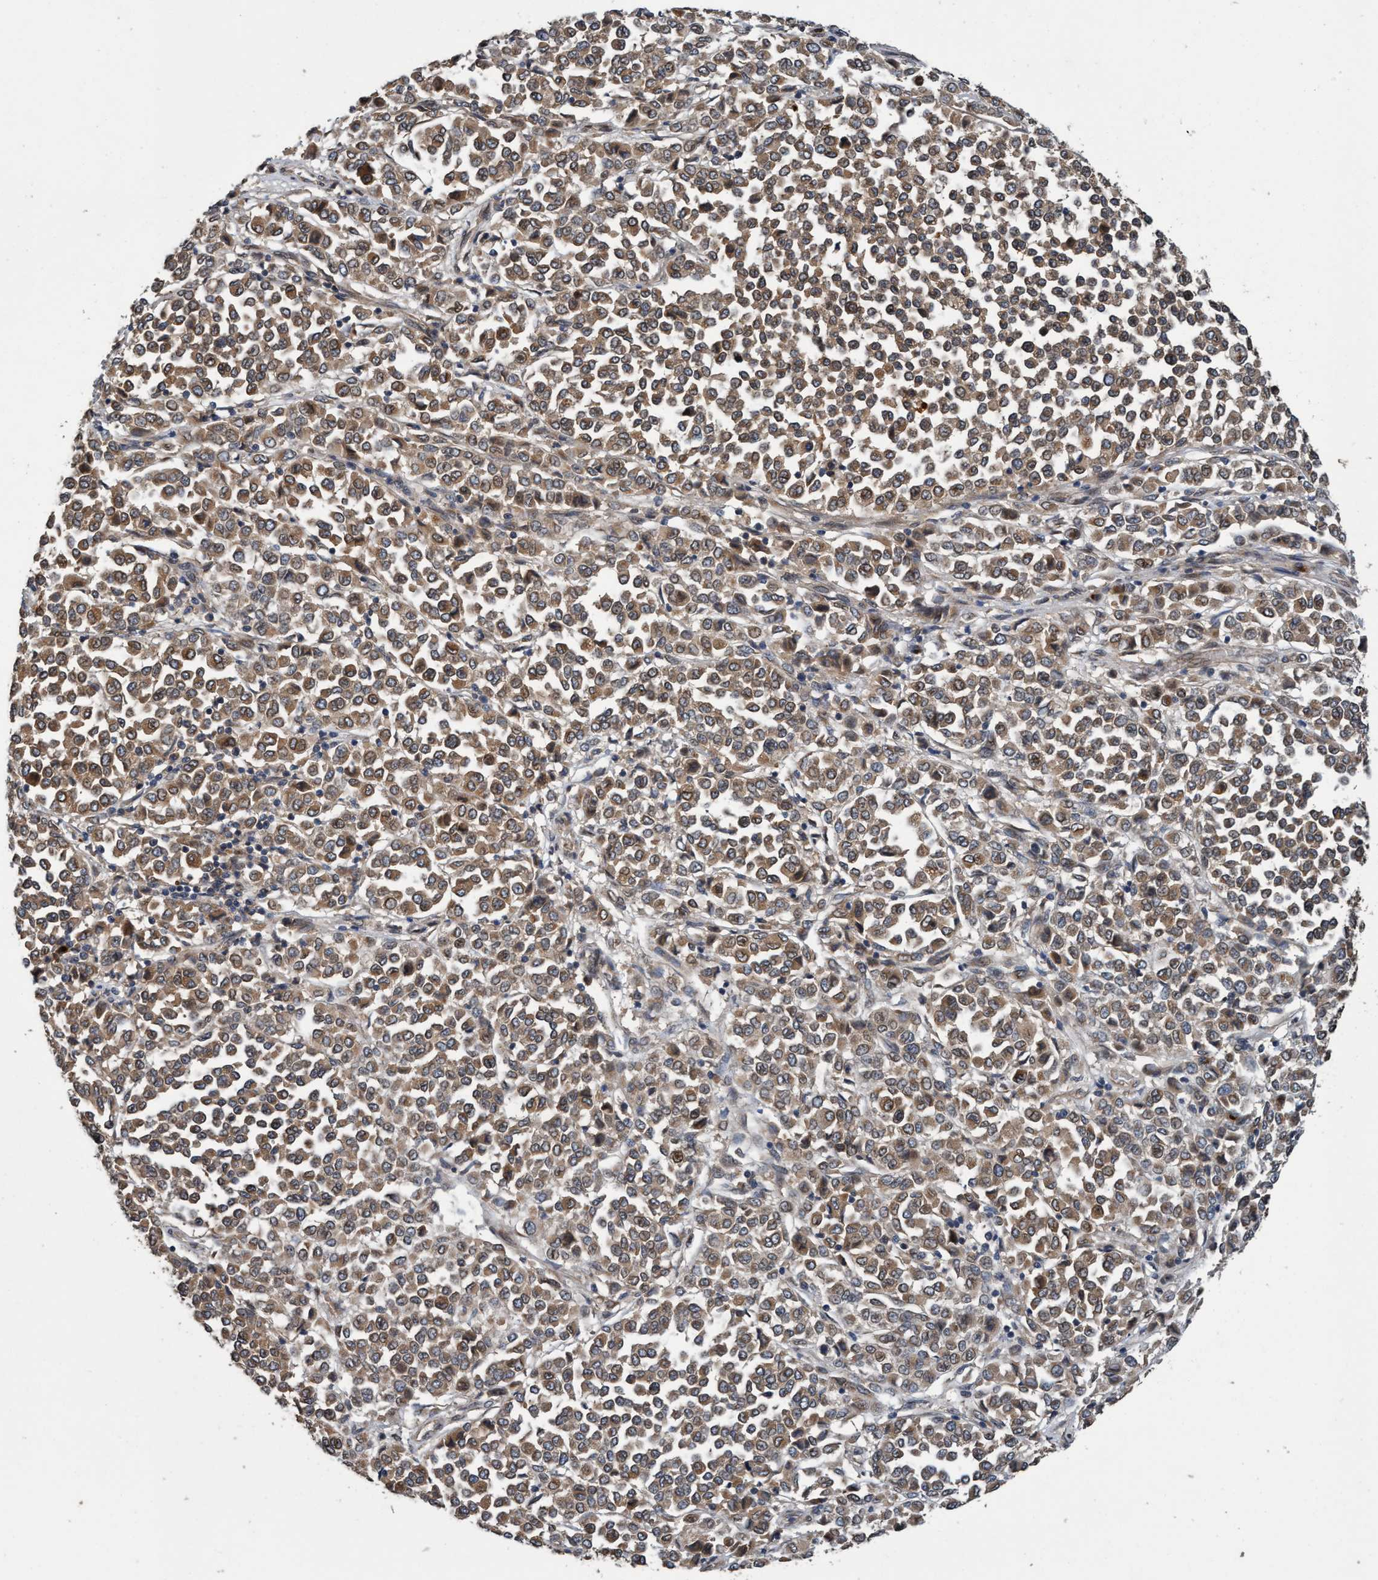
{"staining": {"intensity": "moderate", "quantity": ">75%", "location": "cytoplasmic/membranous"}, "tissue": "melanoma", "cell_type": "Tumor cells", "image_type": "cancer", "snomed": [{"axis": "morphology", "description": "Malignant melanoma, Metastatic site"}, {"axis": "topography", "description": "Pancreas"}], "caption": "The immunohistochemical stain labels moderate cytoplasmic/membranous positivity in tumor cells of melanoma tissue.", "gene": "MACC1", "patient": {"sex": "female", "age": 30}}